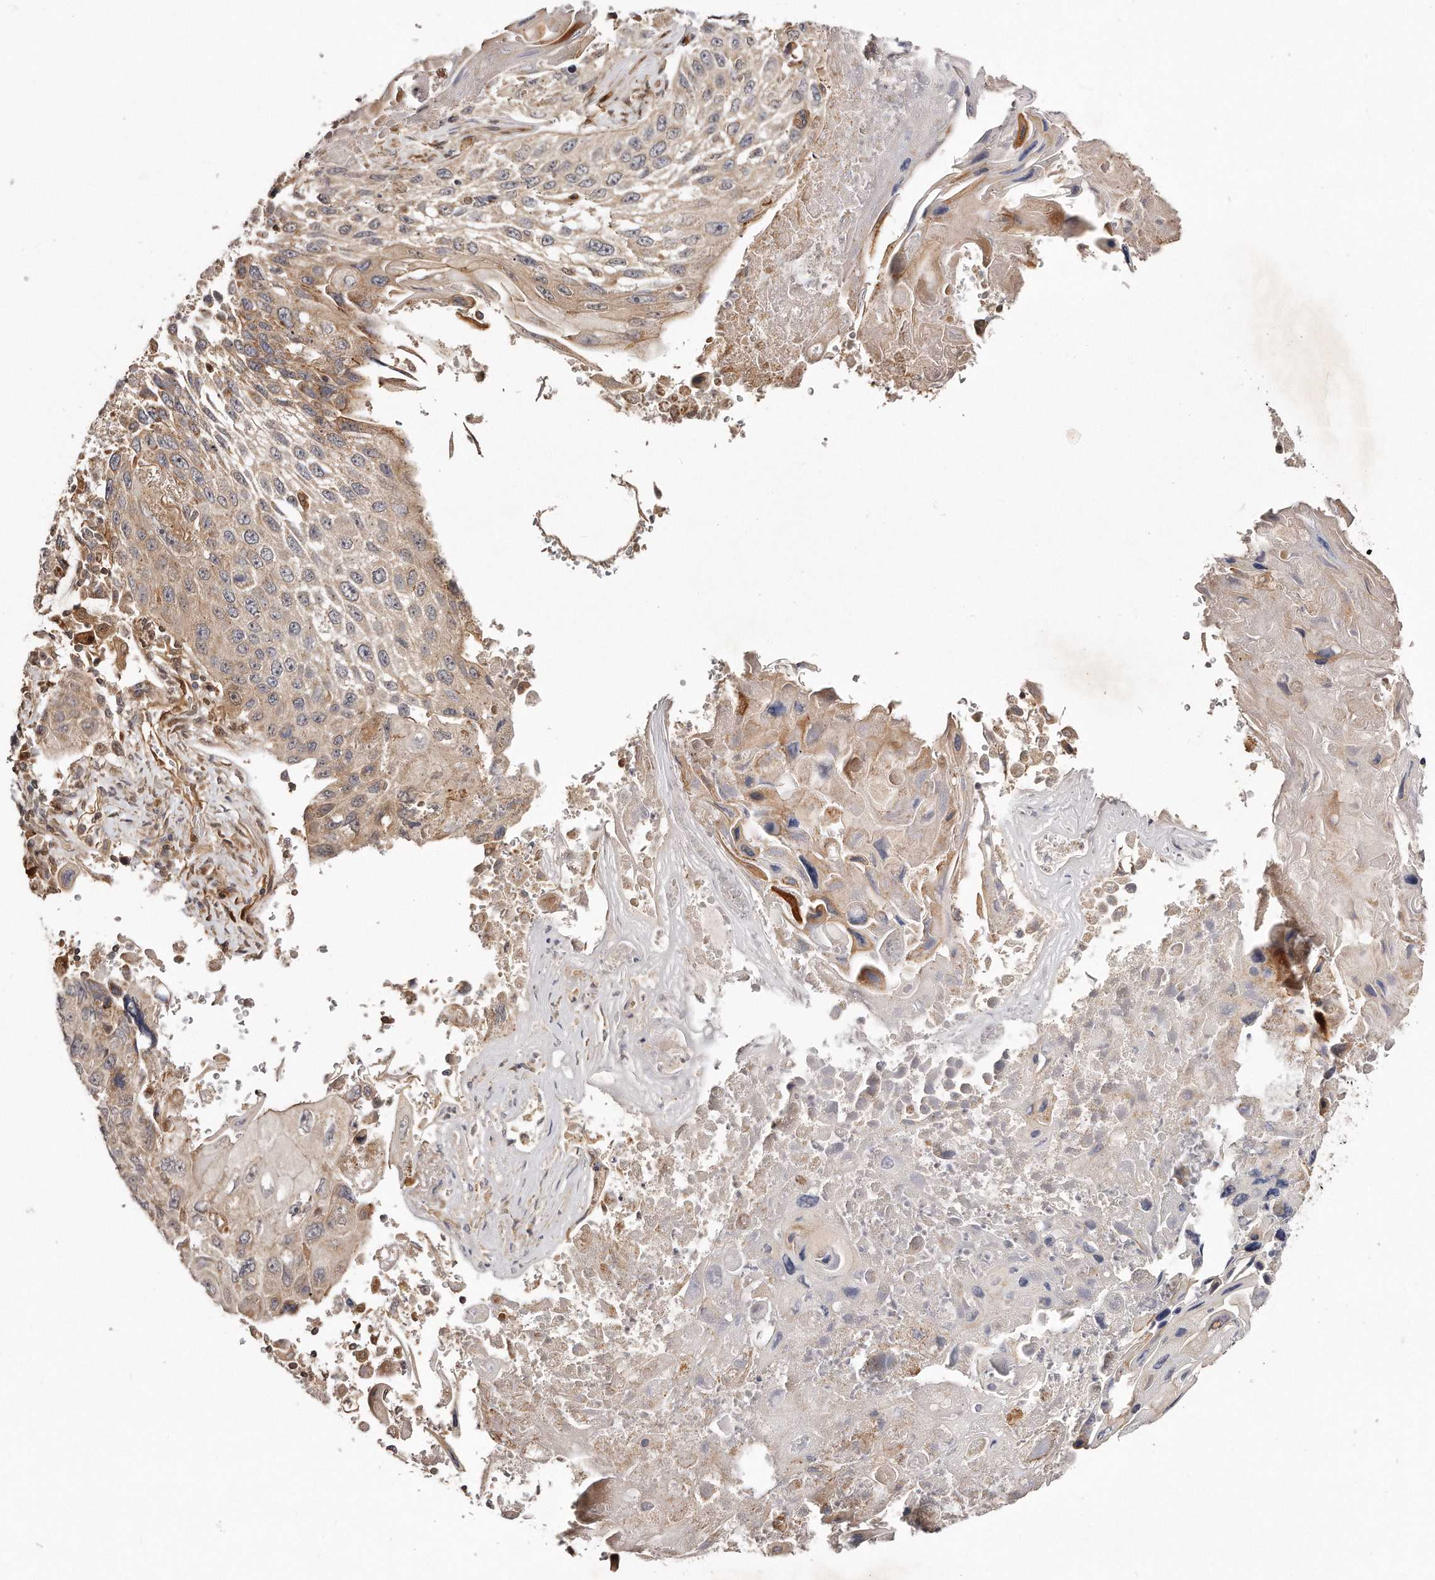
{"staining": {"intensity": "moderate", "quantity": "<25%", "location": "cytoplasmic/membranous"}, "tissue": "lung cancer", "cell_type": "Tumor cells", "image_type": "cancer", "snomed": [{"axis": "morphology", "description": "Squamous cell carcinoma, NOS"}, {"axis": "topography", "description": "Lung"}], "caption": "Human lung cancer stained for a protein (brown) shows moderate cytoplasmic/membranous positive staining in approximately <25% of tumor cells.", "gene": "GBP4", "patient": {"sex": "male", "age": 61}}